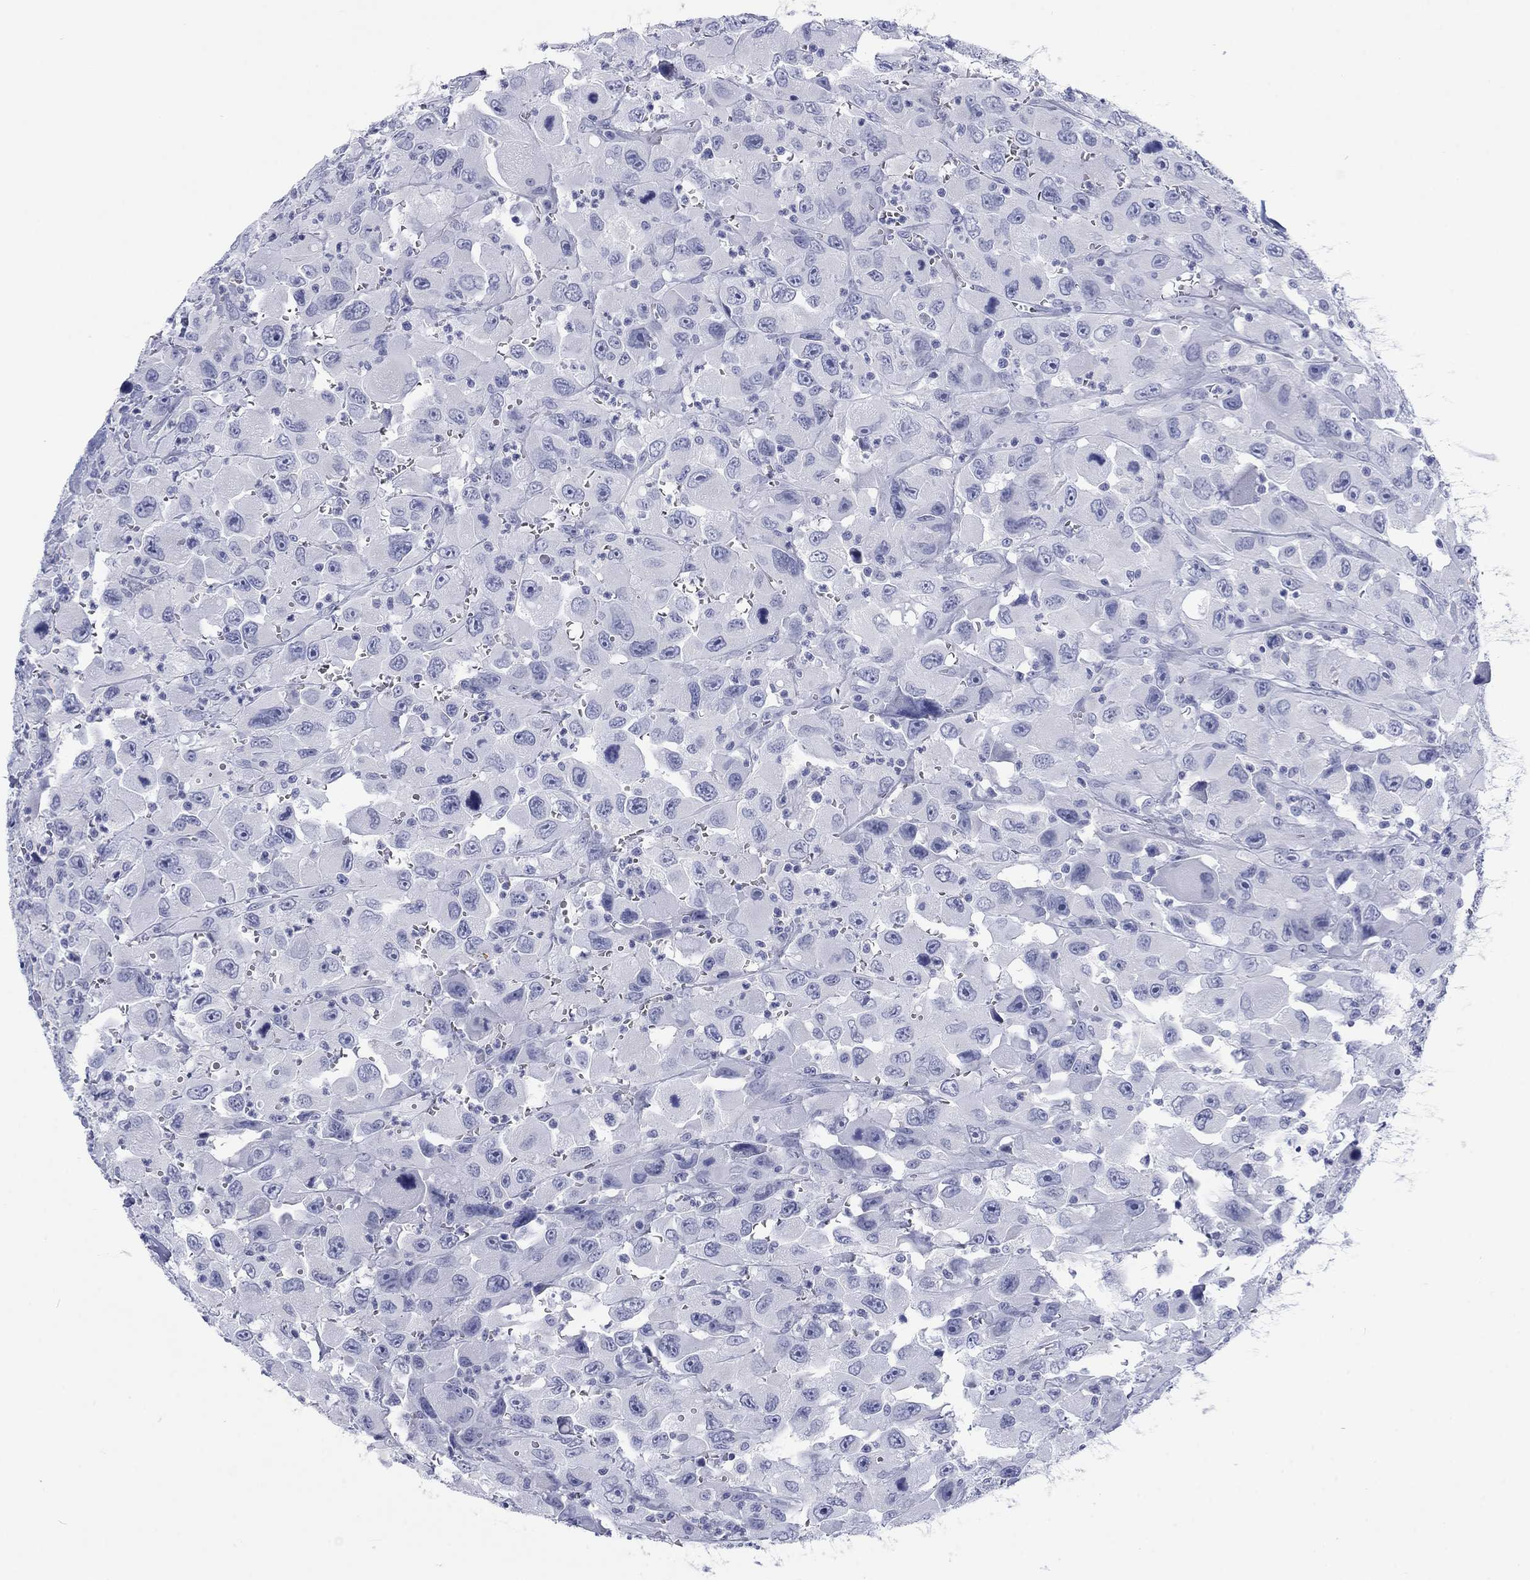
{"staining": {"intensity": "negative", "quantity": "none", "location": "none"}, "tissue": "head and neck cancer", "cell_type": "Tumor cells", "image_type": "cancer", "snomed": [{"axis": "morphology", "description": "Squamous cell carcinoma, NOS"}, {"axis": "morphology", "description": "Squamous cell carcinoma, metastatic, NOS"}, {"axis": "topography", "description": "Oral tissue"}, {"axis": "topography", "description": "Head-Neck"}], "caption": "Protein analysis of metastatic squamous cell carcinoma (head and neck) exhibits no significant staining in tumor cells.", "gene": "CALB1", "patient": {"sex": "female", "age": 85}}